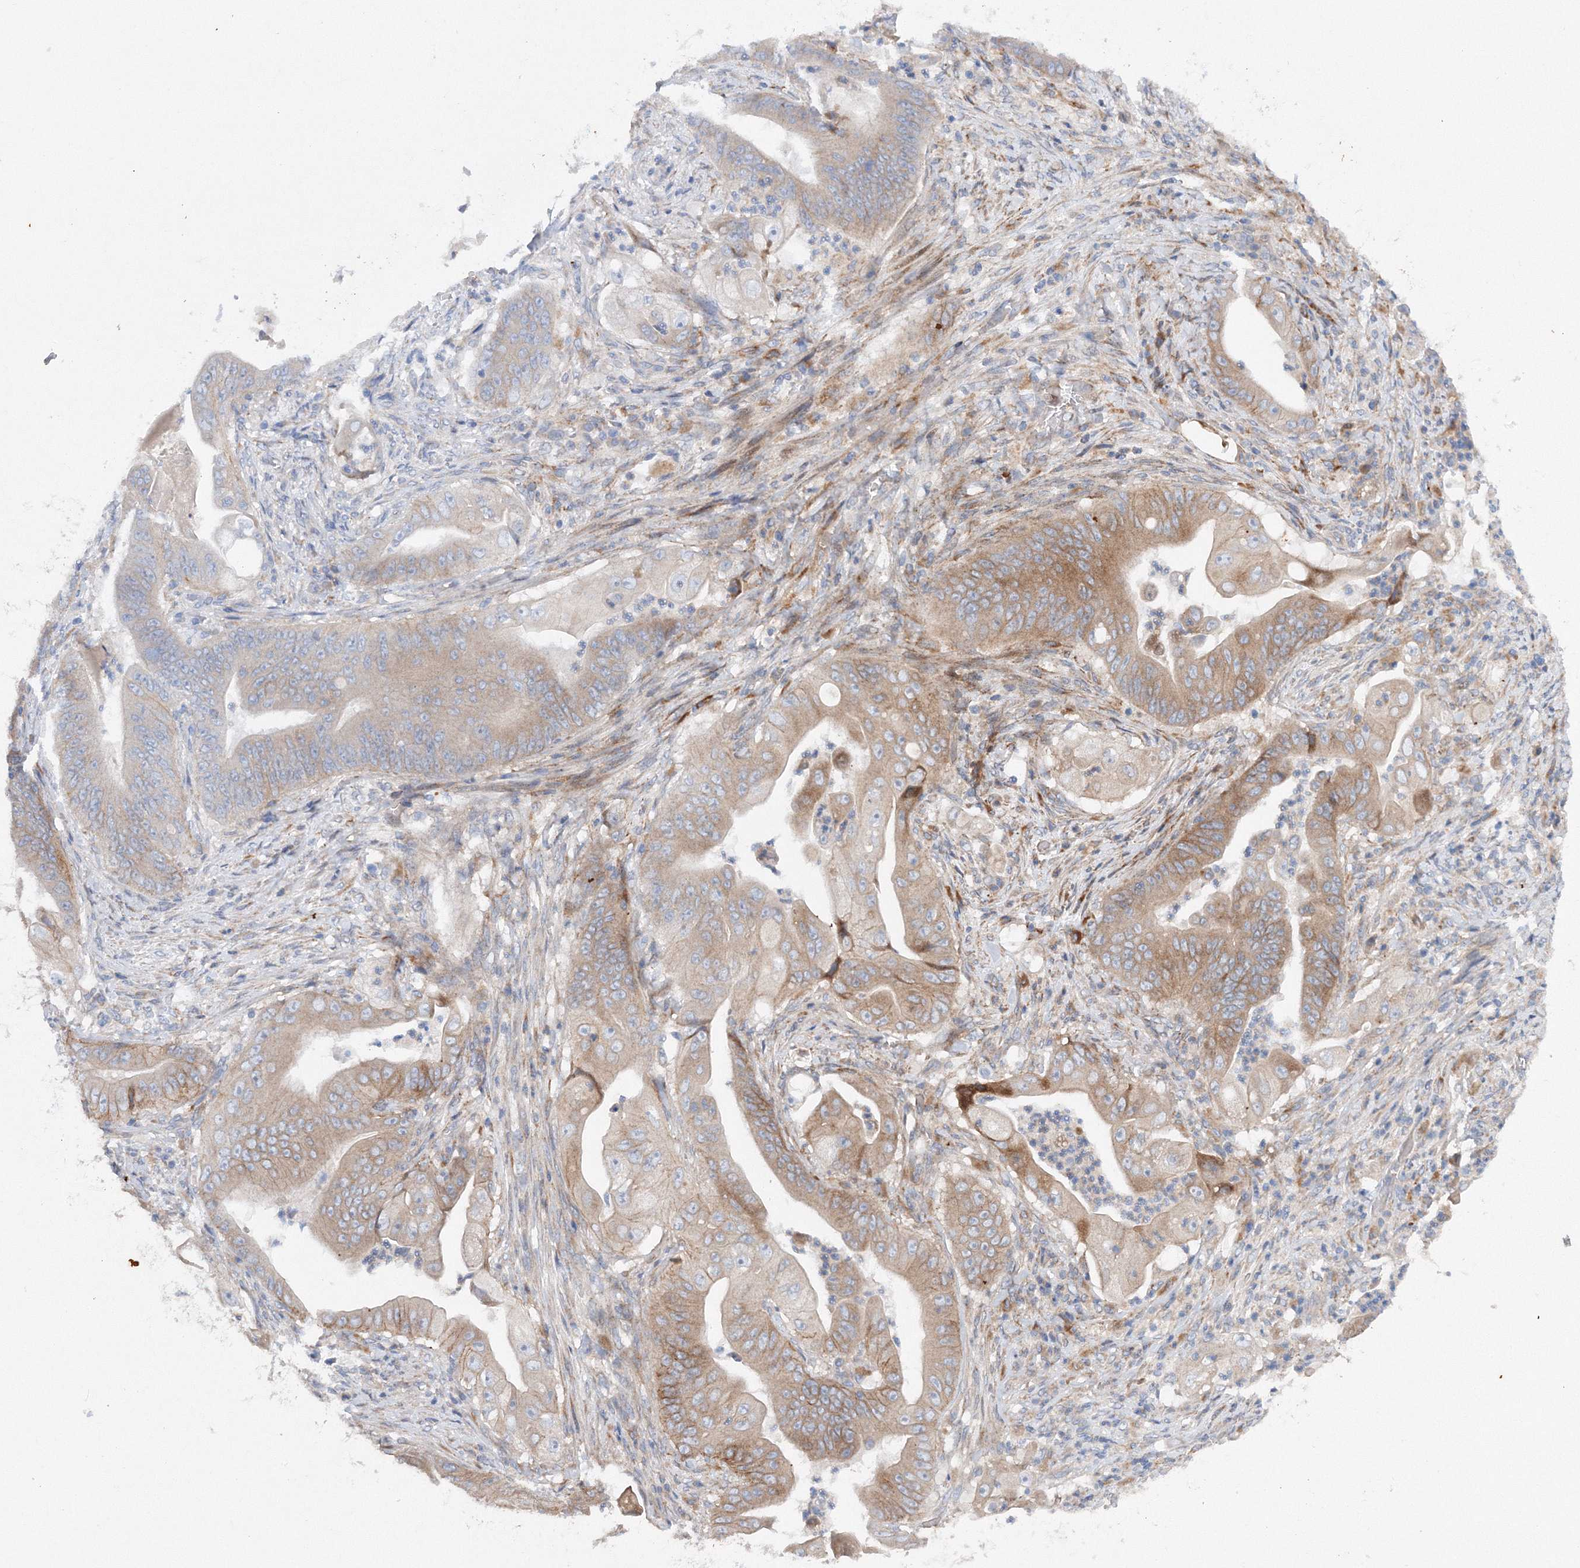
{"staining": {"intensity": "moderate", "quantity": "25%-75%", "location": "cytoplasmic/membranous"}, "tissue": "stomach cancer", "cell_type": "Tumor cells", "image_type": "cancer", "snomed": [{"axis": "morphology", "description": "Adenocarcinoma, NOS"}, {"axis": "topography", "description": "Stomach"}], "caption": "High-power microscopy captured an immunohistochemistry photomicrograph of adenocarcinoma (stomach), revealing moderate cytoplasmic/membranous staining in about 25%-75% of tumor cells.", "gene": "SLC36A1", "patient": {"sex": "female", "age": 73}}